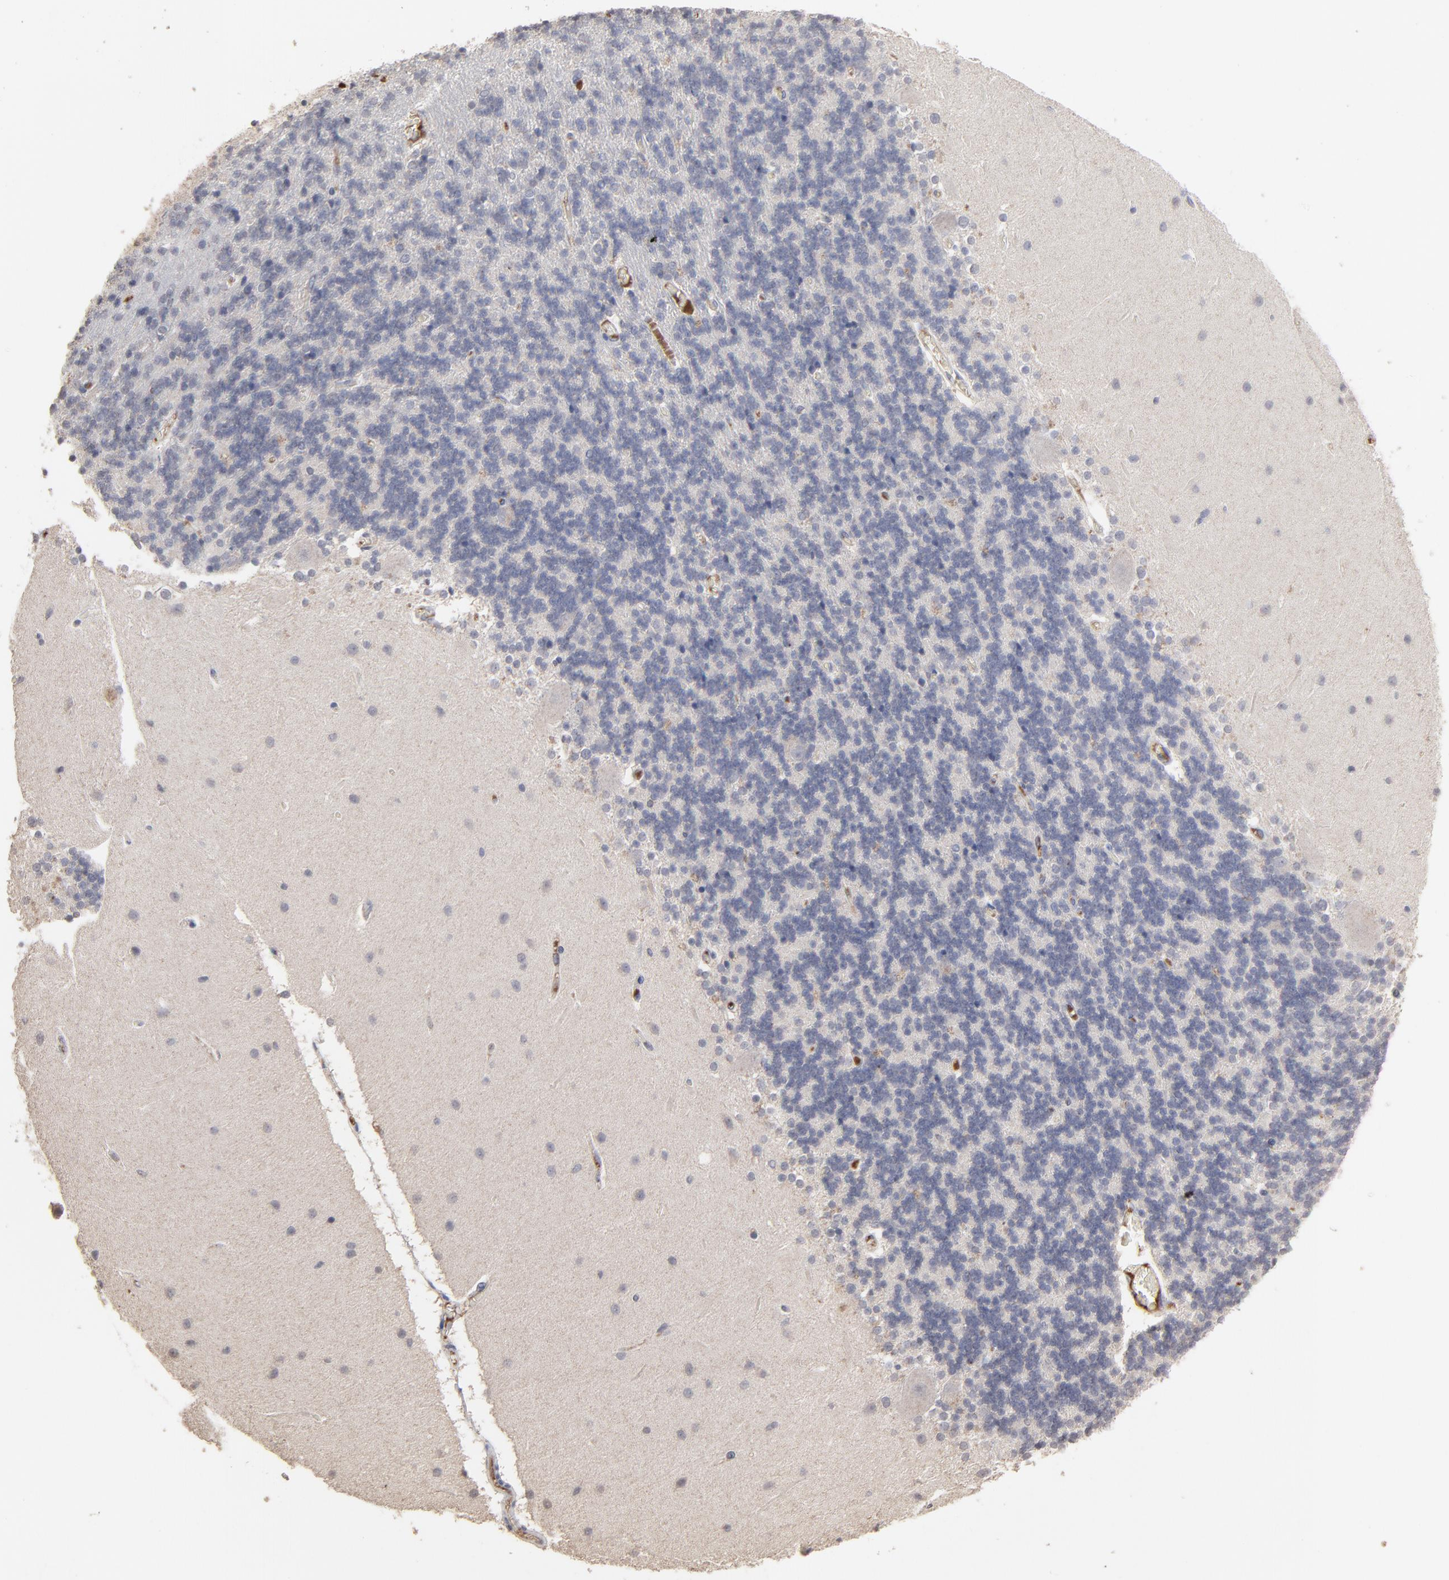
{"staining": {"intensity": "negative", "quantity": "none", "location": "none"}, "tissue": "cerebellum", "cell_type": "Cells in granular layer", "image_type": "normal", "snomed": [{"axis": "morphology", "description": "Normal tissue, NOS"}, {"axis": "topography", "description": "Cerebellum"}], "caption": "Immunohistochemistry micrograph of normal human cerebellum stained for a protein (brown), which reveals no positivity in cells in granular layer. (Immunohistochemistry (ihc), brightfield microscopy, high magnification).", "gene": "VPREB3", "patient": {"sex": "female", "age": 54}}